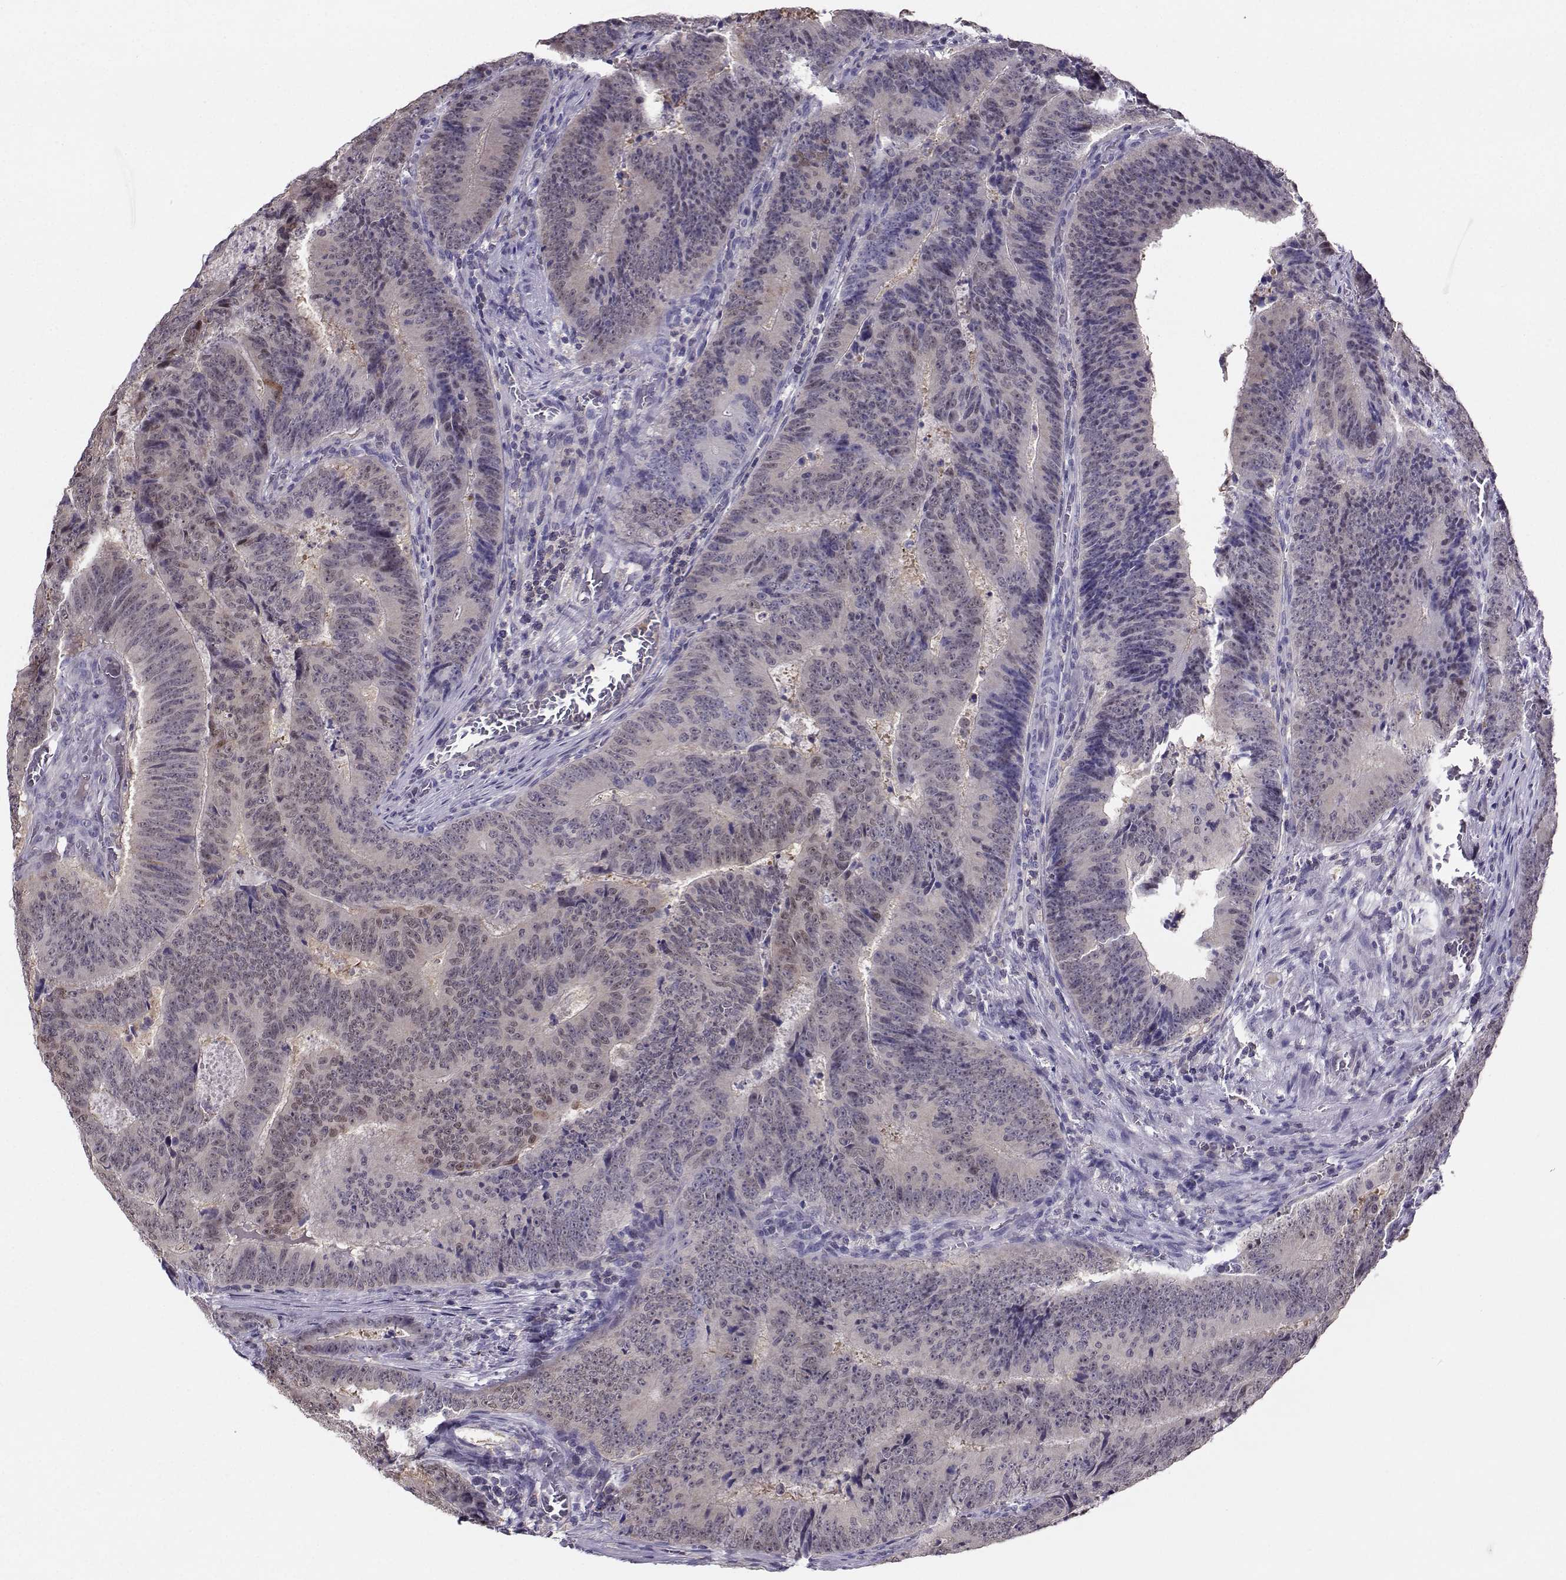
{"staining": {"intensity": "weak", "quantity": "<25%", "location": "cytoplasmic/membranous,nuclear"}, "tissue": "colorectal cancer", "cell_type": "Tumor cells", "image_type": "cancer", "snomed": [{"axis": "morphology", "description": "Adenocarcinoma, NOS"}, {"axis": "topography", "description": "Colon"}], "caption": "The histopathology image demonstrates no staining of tumor cells in adenocarcinoma (colorectal).", "gene": "PGK1", "patient": {"sex": "female", "age": 82}}